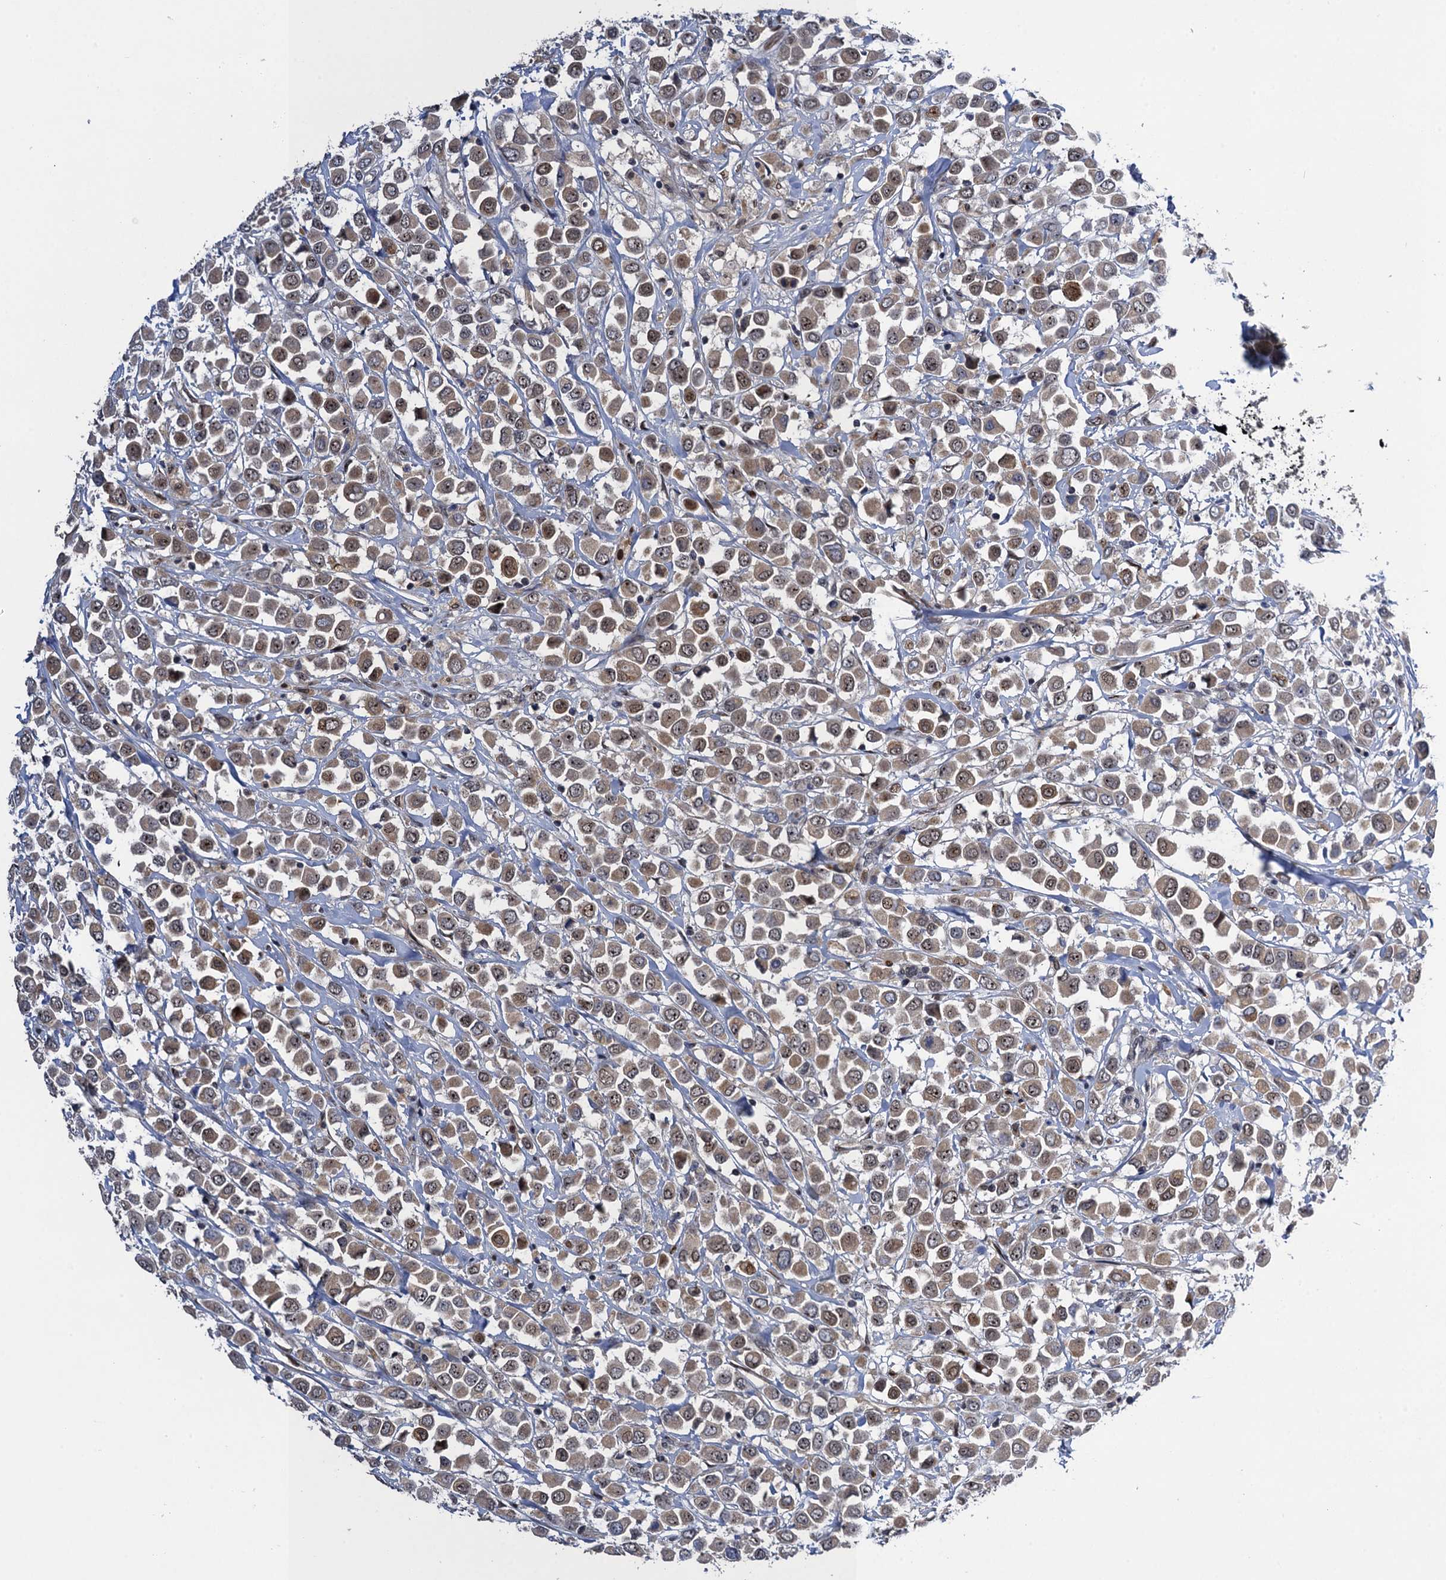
{"staining": {"intensity": "moderate", "quantity": "25%-75%", "location": "nuclear"}, "tissue": "breast cancer", "cell_type": "Tumor cells", "image_type": "cancer", "snomed": [{"axis": "morphology", "description": "Duct carcinoma"}, {"axis": "topography", "description": "Breast"}], "caption": "A micrograph of breast cancer (invasive ductal carcinoma) stained for a protein shows moderate nuclear brown staining in tumor cells.", "gene": "ZAR1L", "patient": {"sex": "female", "age": 61}}